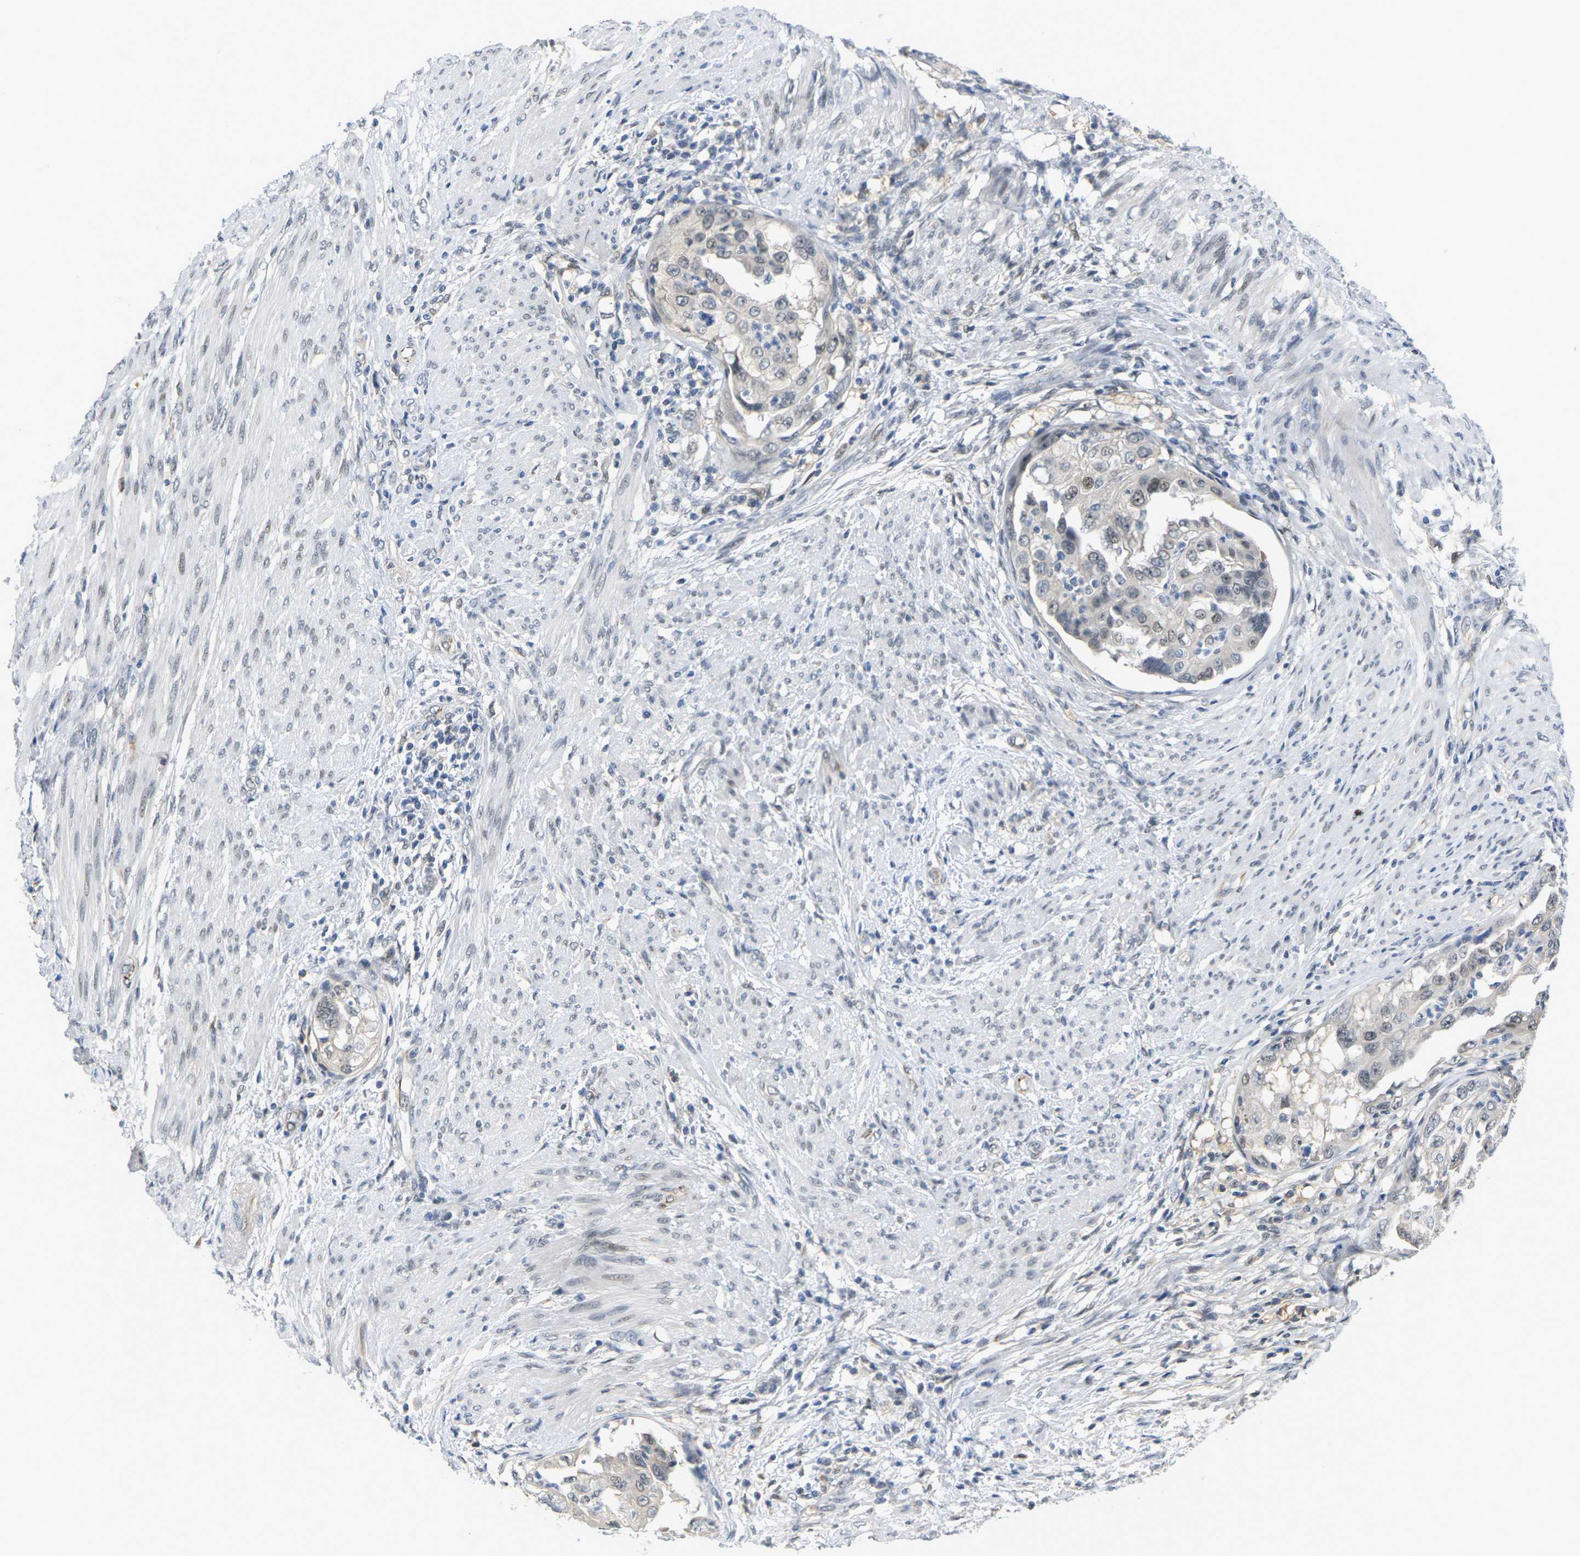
{"staining": {"intensity": "moderate", "quantity": "<25%", "location": "nuclear"}, "tissue": "endometrial cancer", "cell_type": "Tumor cells", "image_type": "cancer", "snomed": [{"axis": "morphology", "description": "Adenocarcinoma, NOS"}, {"axis": "topography", "description": "Endometrium"}], "caption": "Protein expression analysis of endometrial adenocarcinoma demonstrates moderate nuclear expression in about <25% of tumor cells.", "gene": "PKP2", "patient": {"sex": "female", "age": 85}}